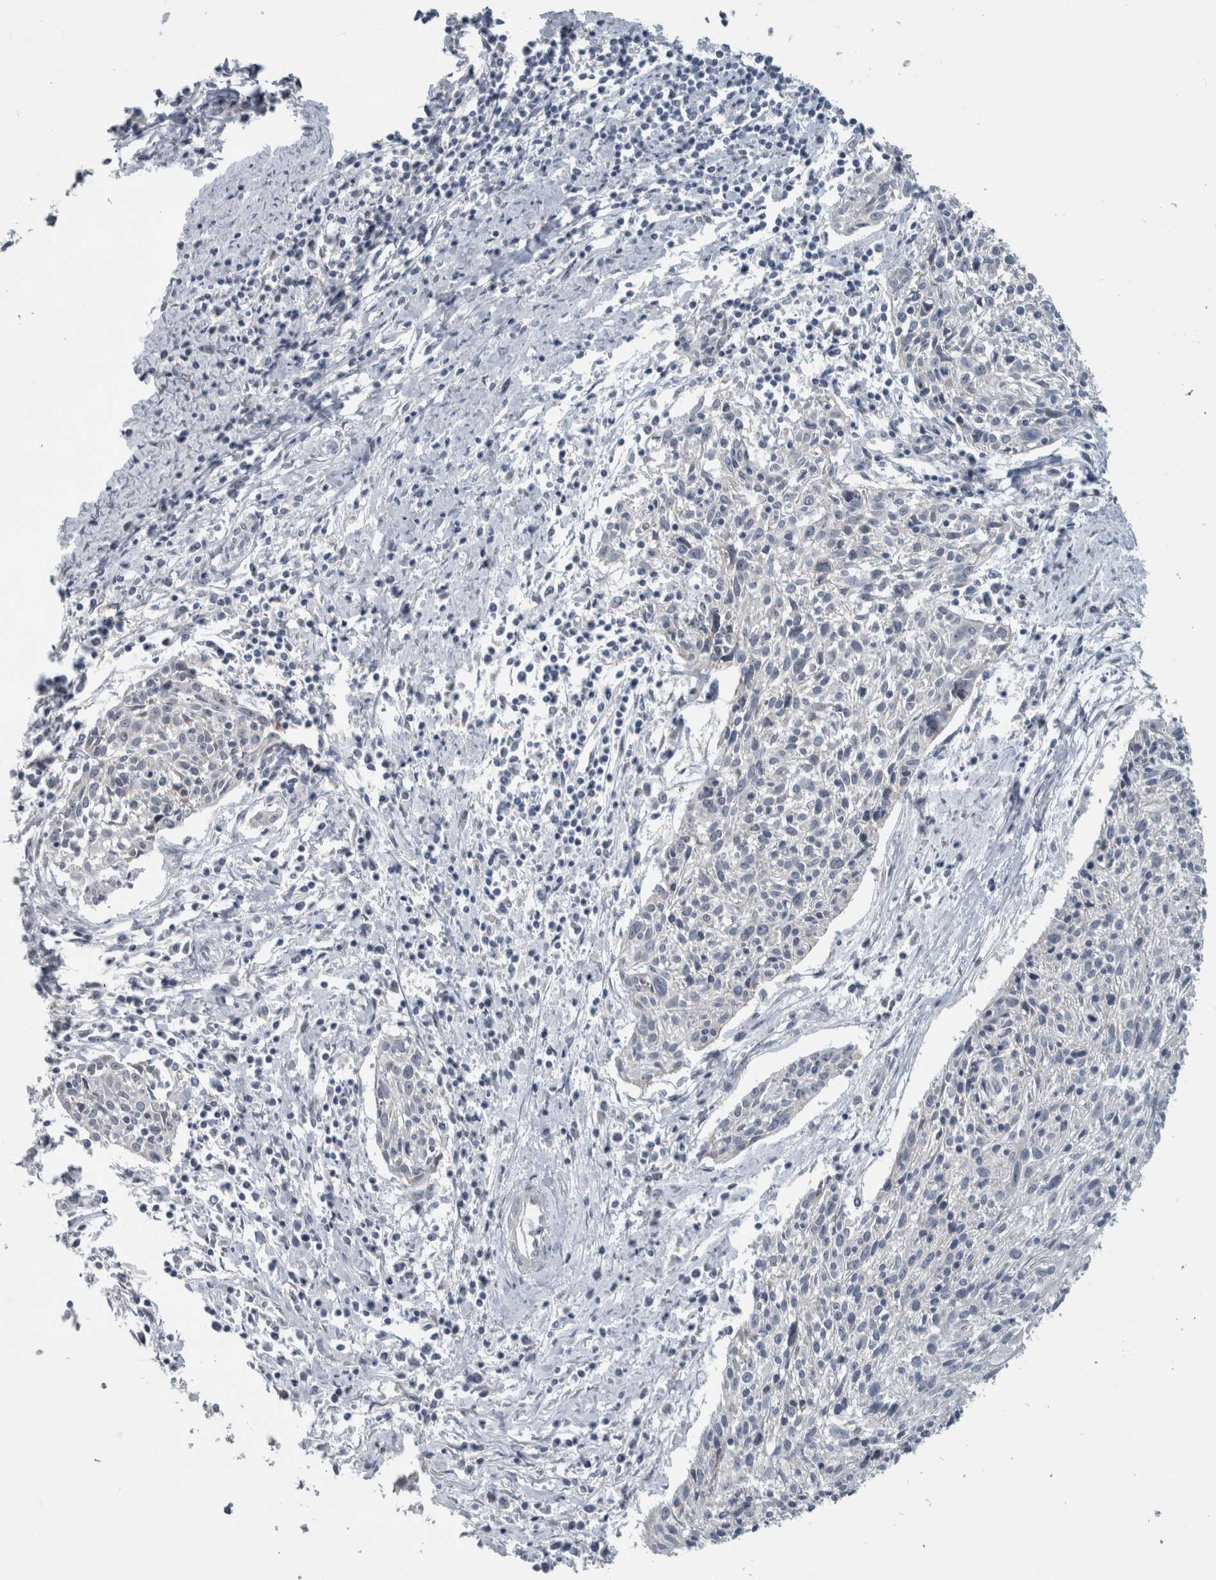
{"staining": {"intensity": "negative", "quantity": "none", "location": "none"}, "tissue": "cervical cancer", "cell_type": "Tumor cells", "image_type": "cancer", "snomed": [{"axis": "morphology", "description": "Squamous cell carcinoma, NOS"}, {"axis": "topography", "description": "Cervix"}], "caption": "This is a micrograph of immunohistochemistry (IHC) staining of squamous cell carcinoma (cervical), which shows no positivity in tumor cells.", "gene": "UTP6", "patient": {"sex": "female", "age": 51}}